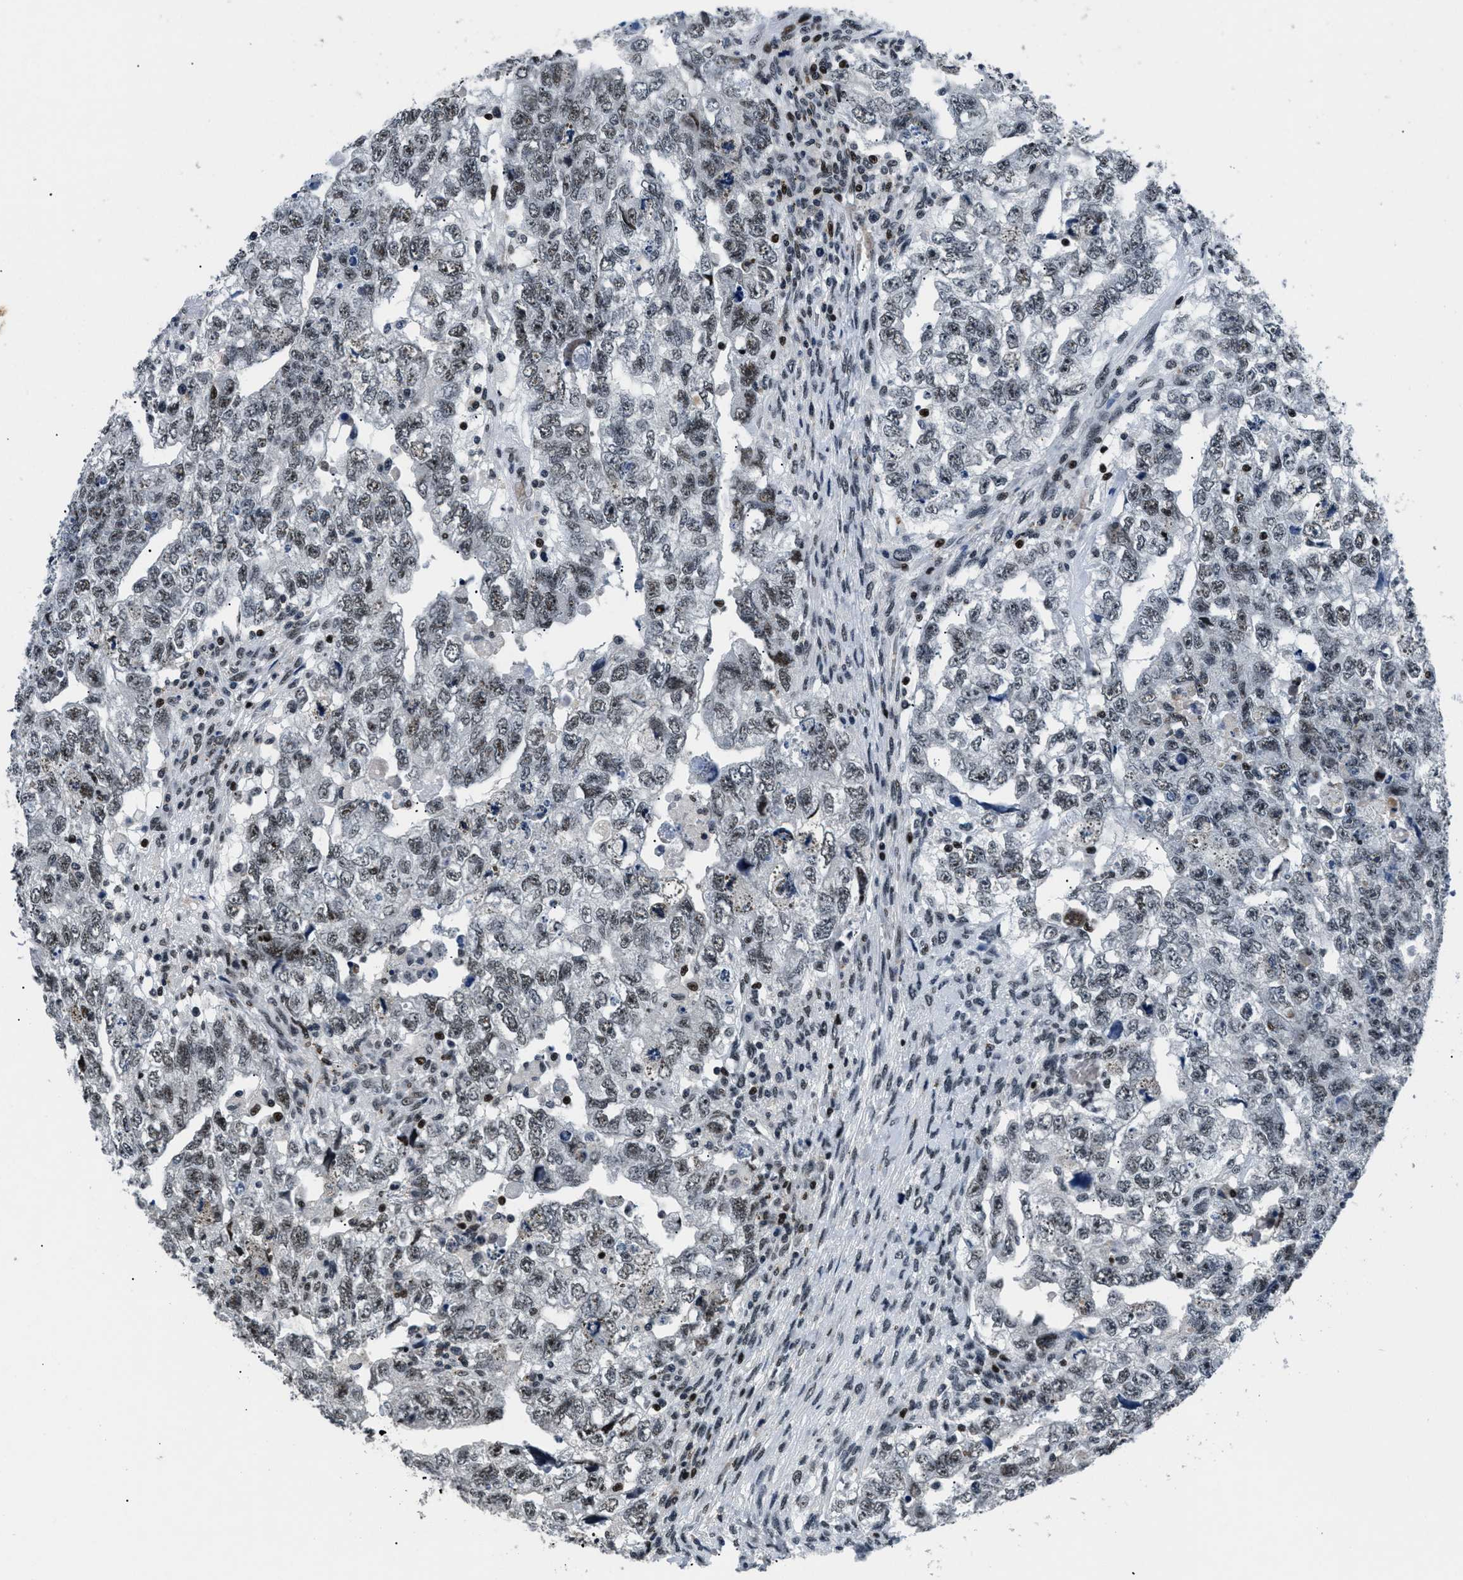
{"staining": {"intensity": "moderate", "quantity": ">75%", "location": "nuclear"}, "tissue": "testis cancer", "cell_type": "Tumor cells", "image_type": "cancer", "snomed": [{"axis": "morphology", "description": "Carcinoma, Embryonal, NOS"}, {"axis": "topography", "description": "Testis"}], "caption": "Tumor cells display medium levels of moderate nuclear expression in approximately >75% of cells in human testis cancer (embryonal carcinoma). (Stains: DAB in brown, nuclei in blue, Microscopy: brightfield microscopy at high magnification).", "gene": "SMARCB1", "patient": {"sex": "male", "age": 36}}